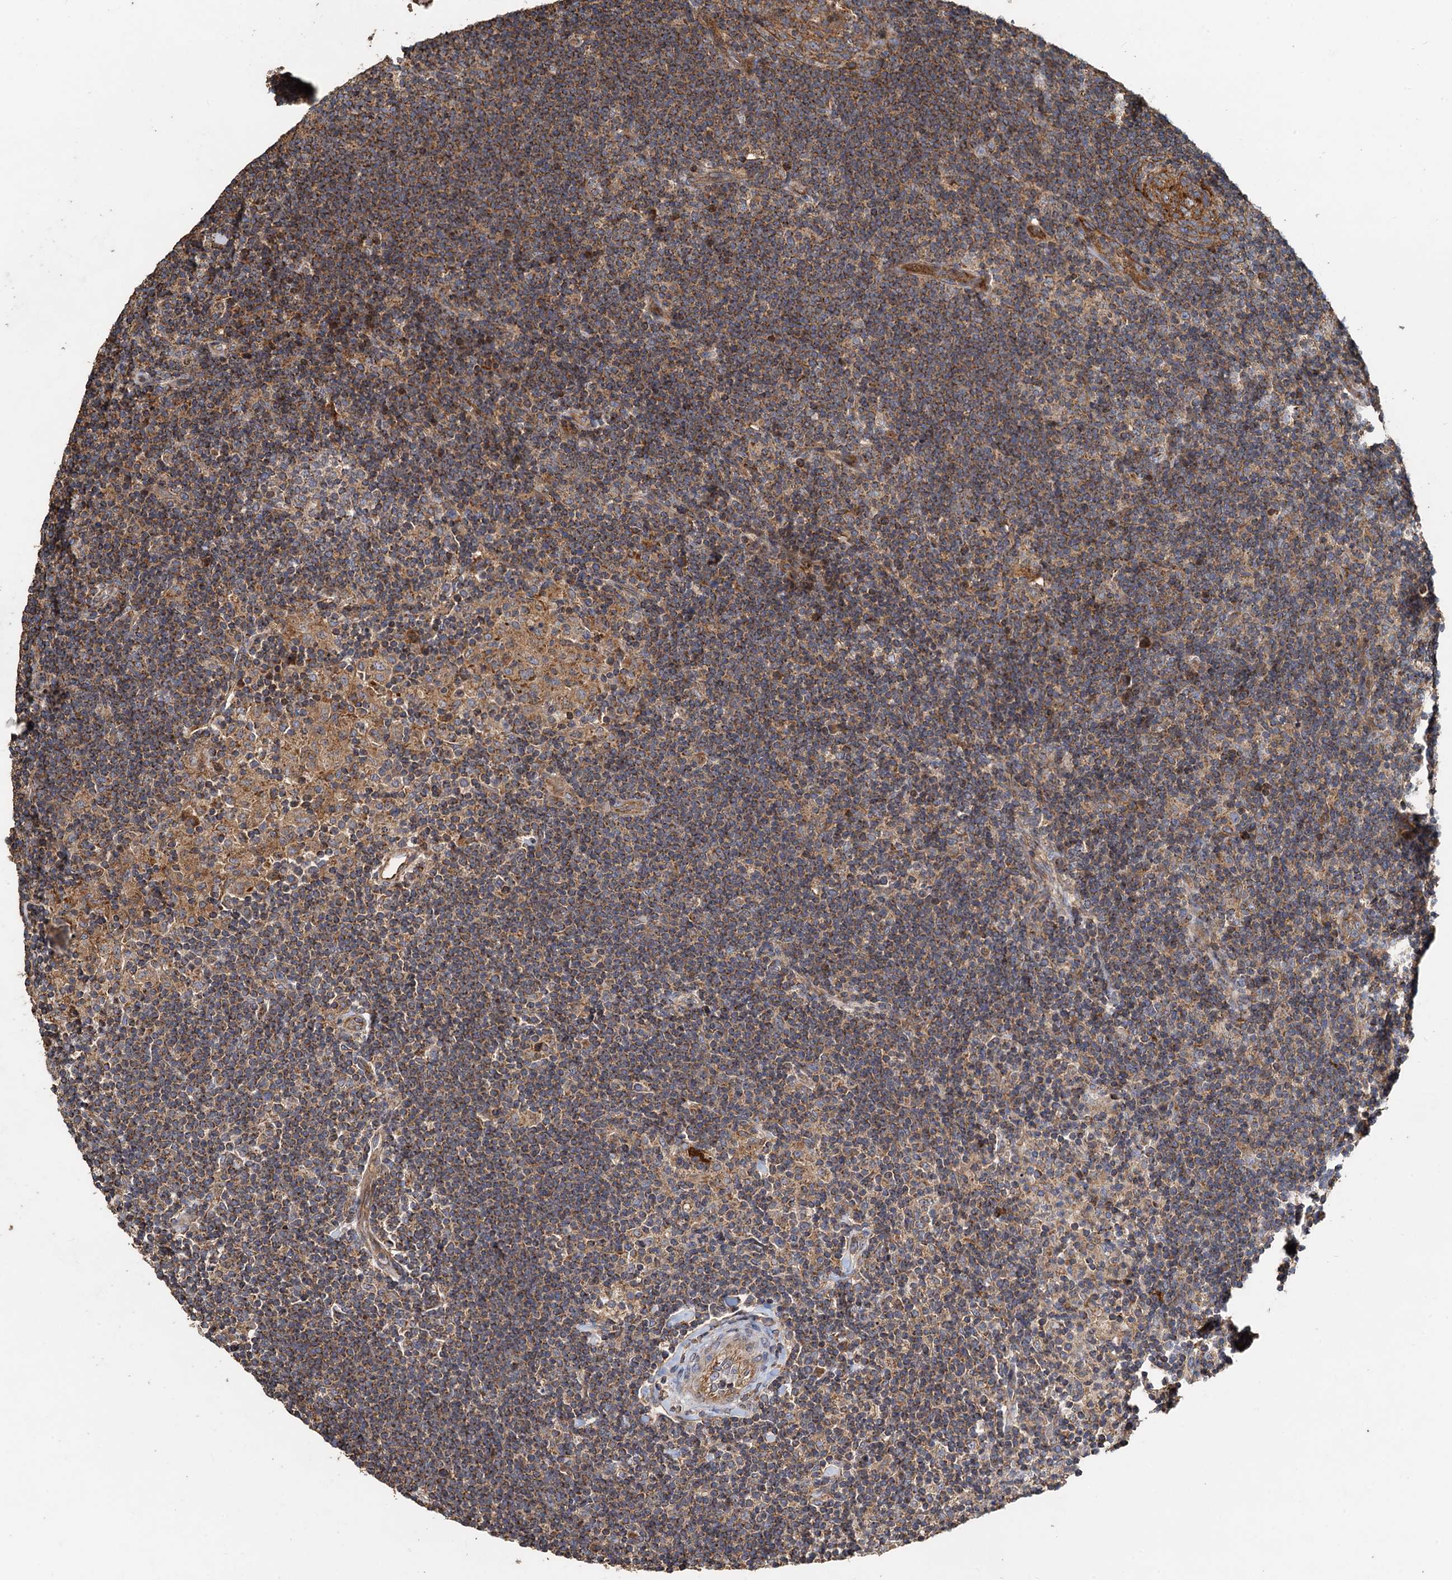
{"staining": {"intensity": "weak", "quantity": "25%-75%", "location": "cytoplasmic/membranous"}, "tissue": "lymphoma", "cell_type": "Tumor cells", "image_type": "cancer", "snomed": [{"axis": "morphology", "description": "Hodgkin's disease, NOS"}, {"axis": "topography", "description": "Lymph node"}], "caption": "This photomicrograph displays Hodgkin's disease stained with IHC to label a protein in brown. The cytoplasmic/membranous of tumor cells show weak positivity for the protein. Nuclei are counter-stained blue.", "gene": "SDS", "patient": {"sex": "female", "age": 57}}